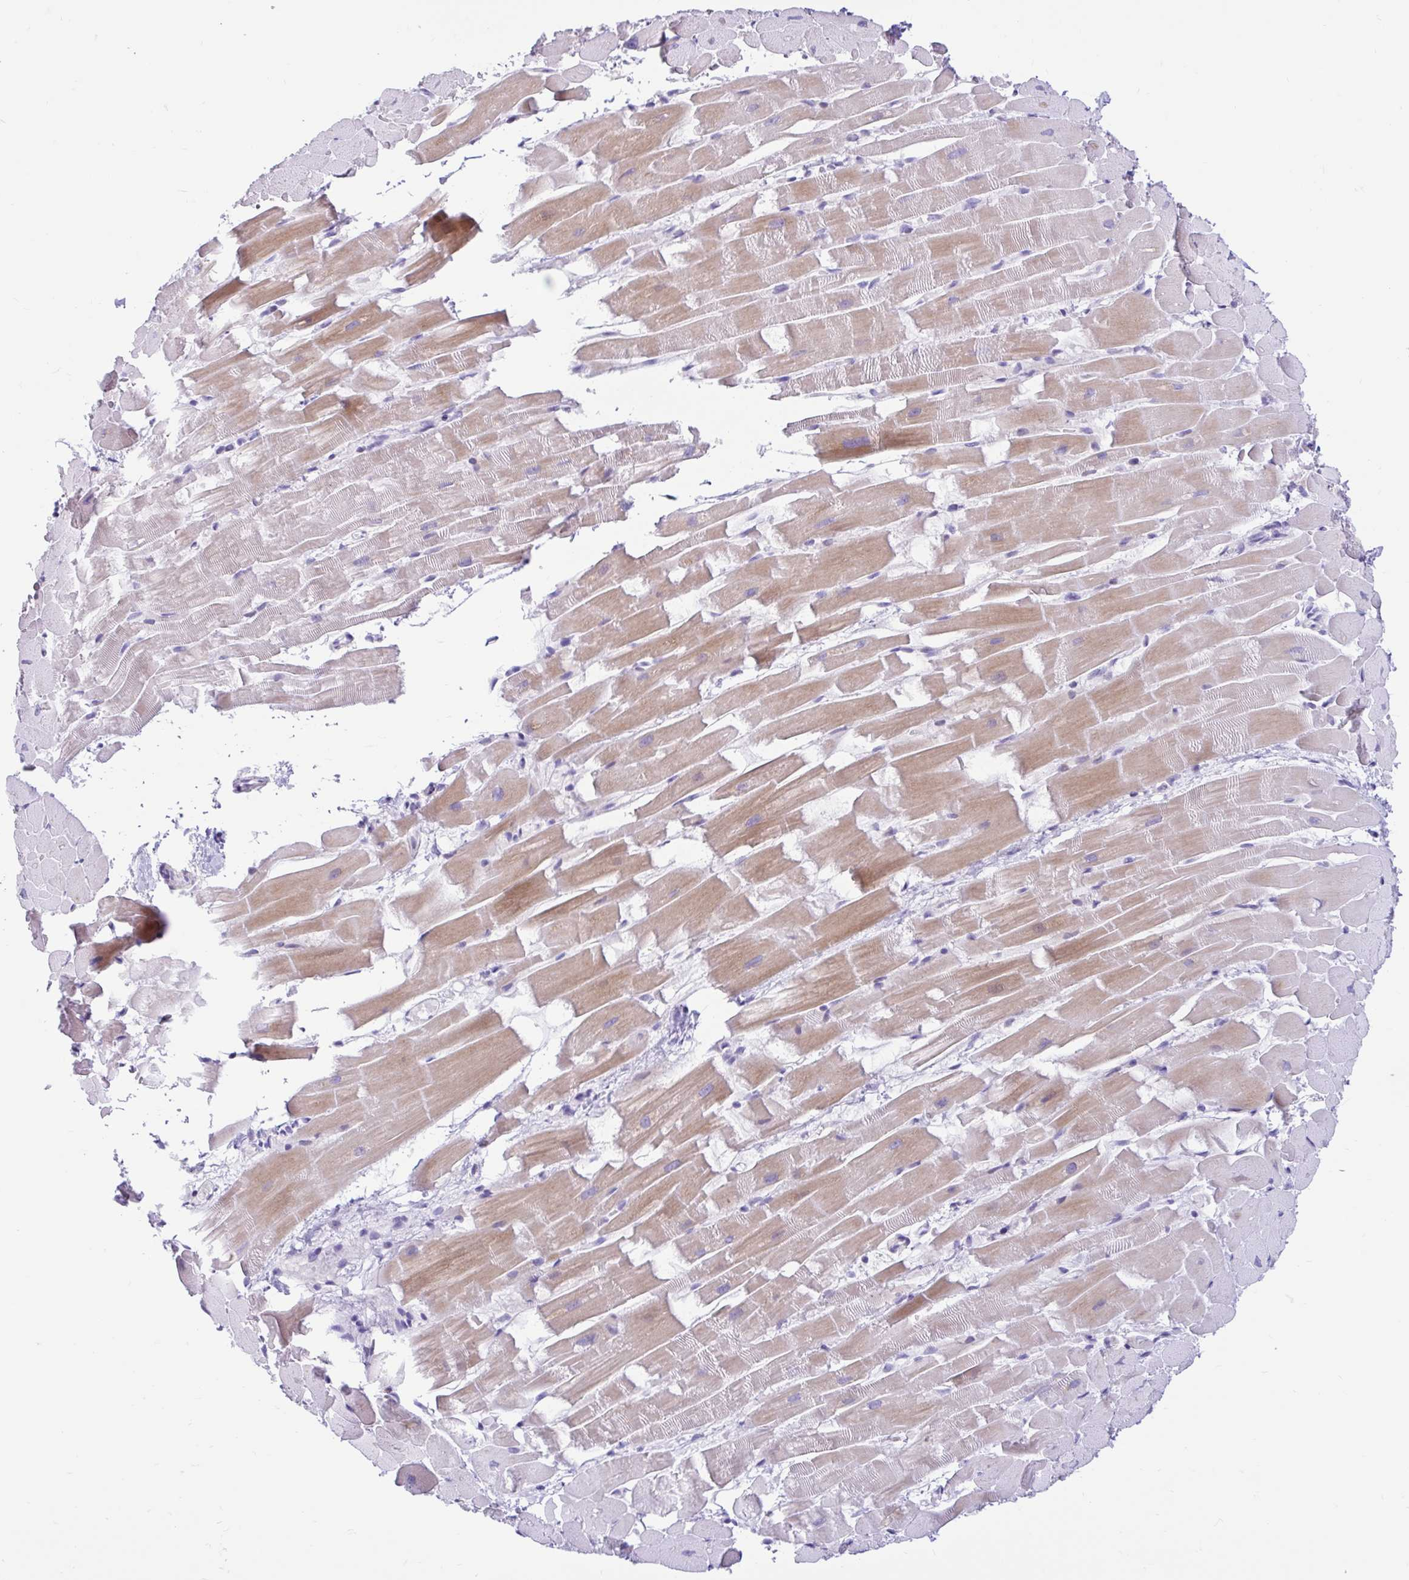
{"staining": {"intensity": "moderate", "quantity": "<25%", "location": "cytoplasmic/membranous"}, "tissue": "heart muscle", "cell_type": "Cardiomyocytes", "image_type": "normal", "snomed": [{"axis": "morphology", "description": "Normal tissue, NOS"}, {"axis": "topography", "description": "Heart"}], "caption": "This image reveals unremarkable heart muscle stained with immunohistochemistry (IHC) to label a protein in brown. The cytoplasmic/membranous of cardiomyocytes show moderate positivity for the protein. Nuclei are counter-stained blue.", "gene": "NHLH2", "patient": {"sex": "male", "age": 37}}